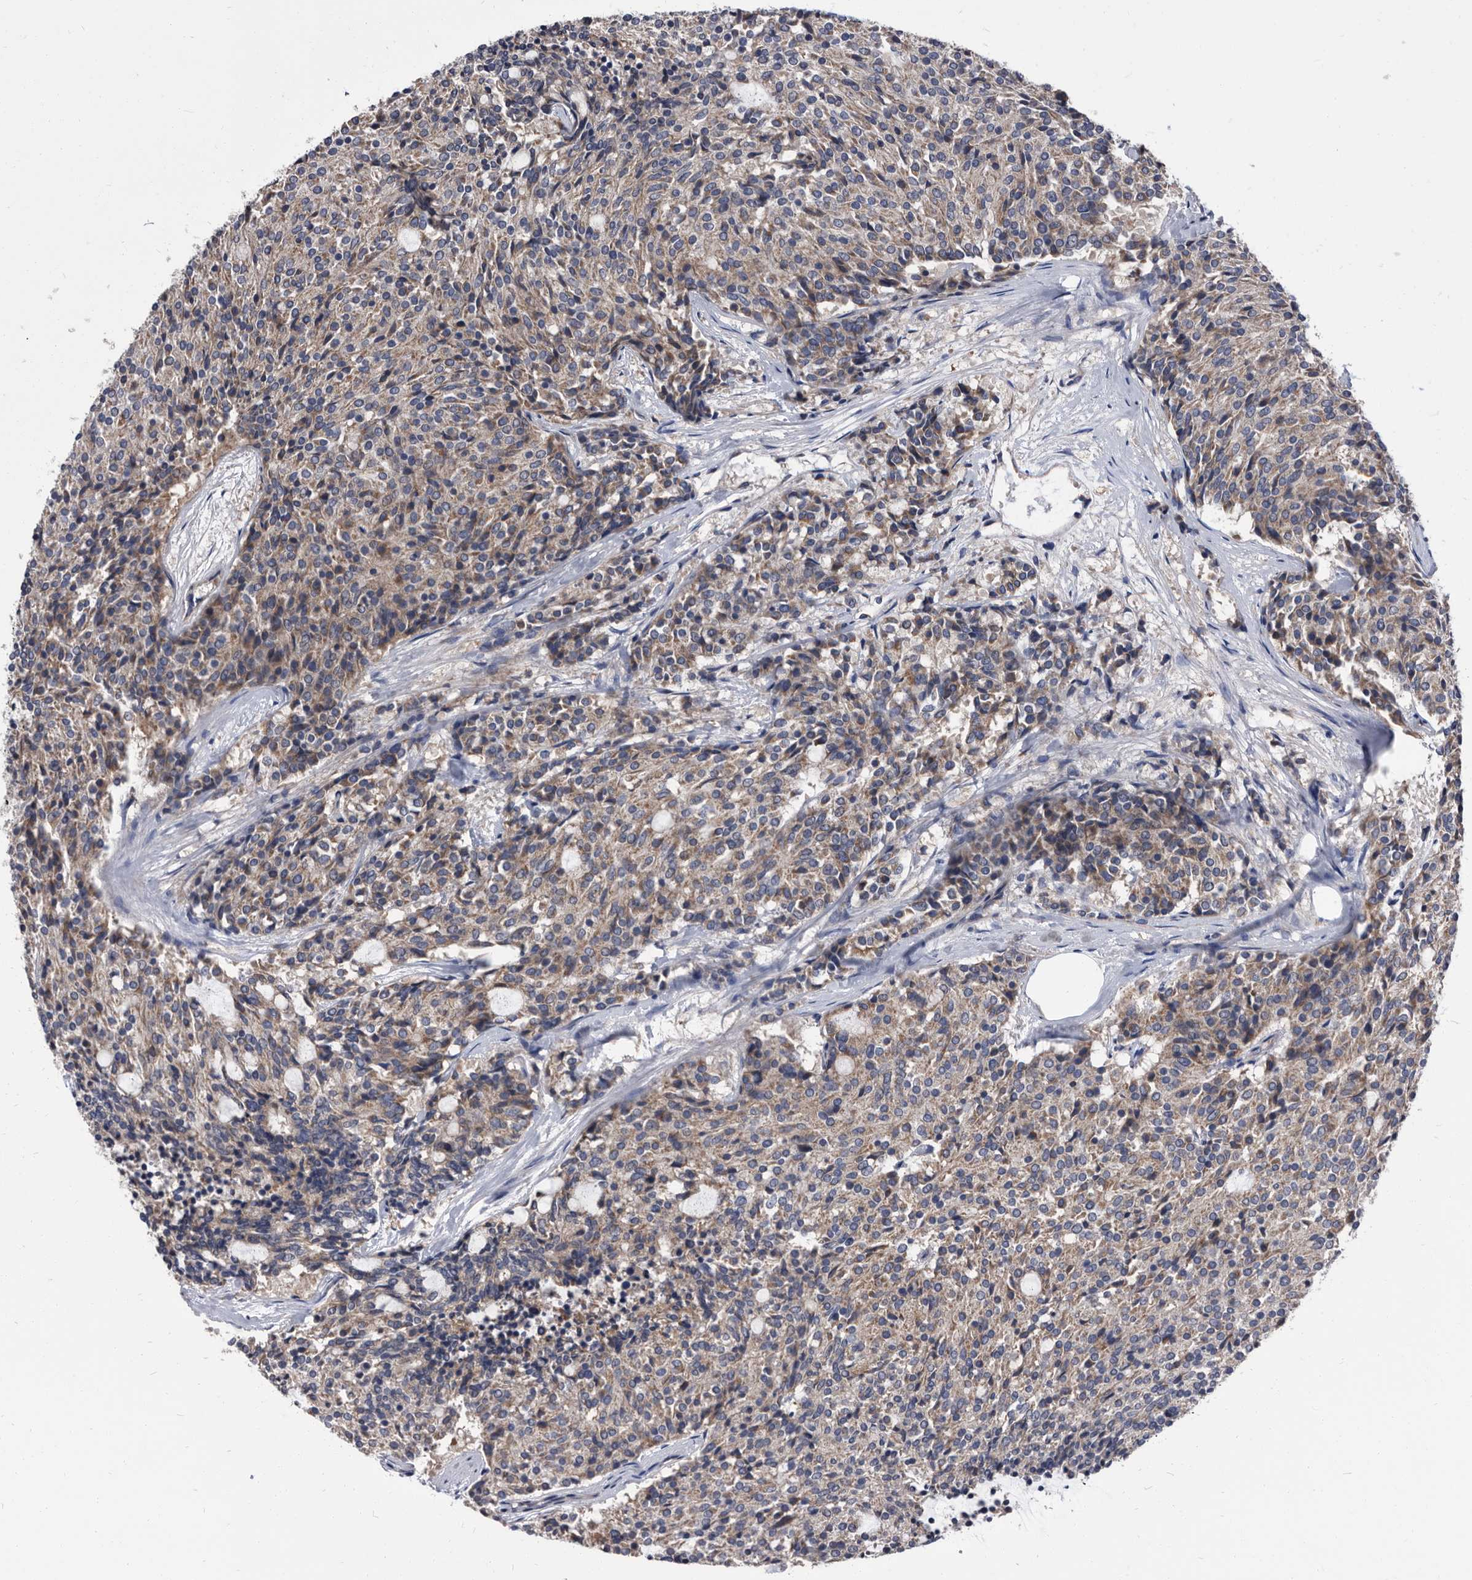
{"staining": {"intensity": "weak", "quantity": ">75%", "location": "cytoplasmic/membranous"}, "tissue": "carcinoid", "cell_type": "Tumor cells", "image_type": "cancer", "snomed": [{"axis": "morphology", "description": "Carcinoid, malignant, NOS"}, {"axis": "topography", "description": "Pancreas"}], "caption": "This histopathology image shows carcinoid stained with IHC to label a protein in brown. The cytoplasmic/membranous of tumor cells show weak positivity for the protein. Nuclei are counter-stained blue.", "gene": "DTNBP1", "patient": {"sex": "female", "age": 54}}